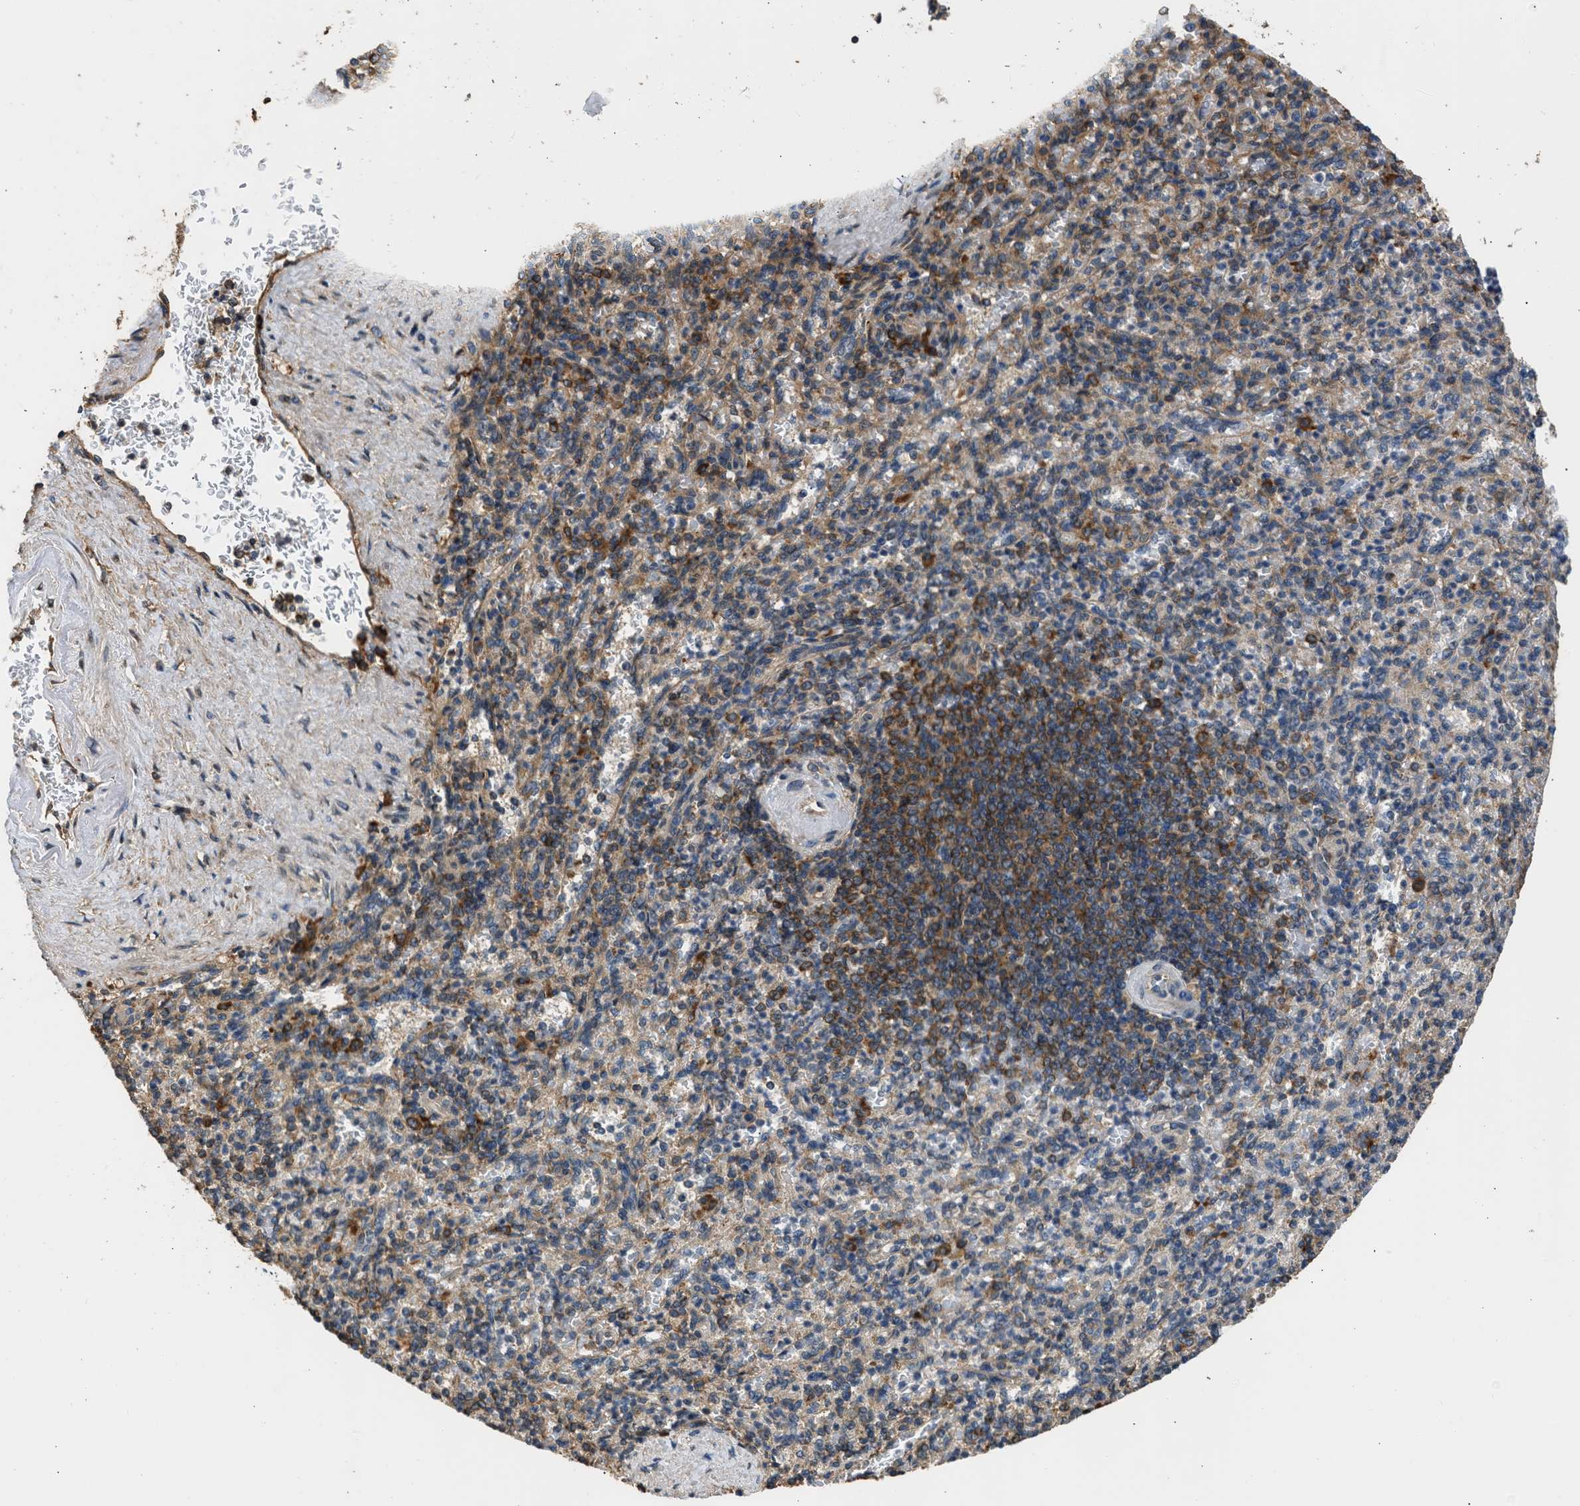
{"staining": {"intensity": "moderate", "quantity": ">75%", "location": "cytoplasmic/membranous"}, "tissue": "spleen", "cell_type": "Cells in red pulp", "image_type": "normal", "snomed": [{"axis": "morphology", "description": "Normal tissue, NOS"}, {"axis": "topography", "description": "Spleen"}], "caption": "Spleen stained with a brown dye shows moderate cytoplasmic/membranous positive expression in about >75% of cells in red pulp.", "gene": "SLC36A4", "patient": {"sex": "female", "age": 74}}